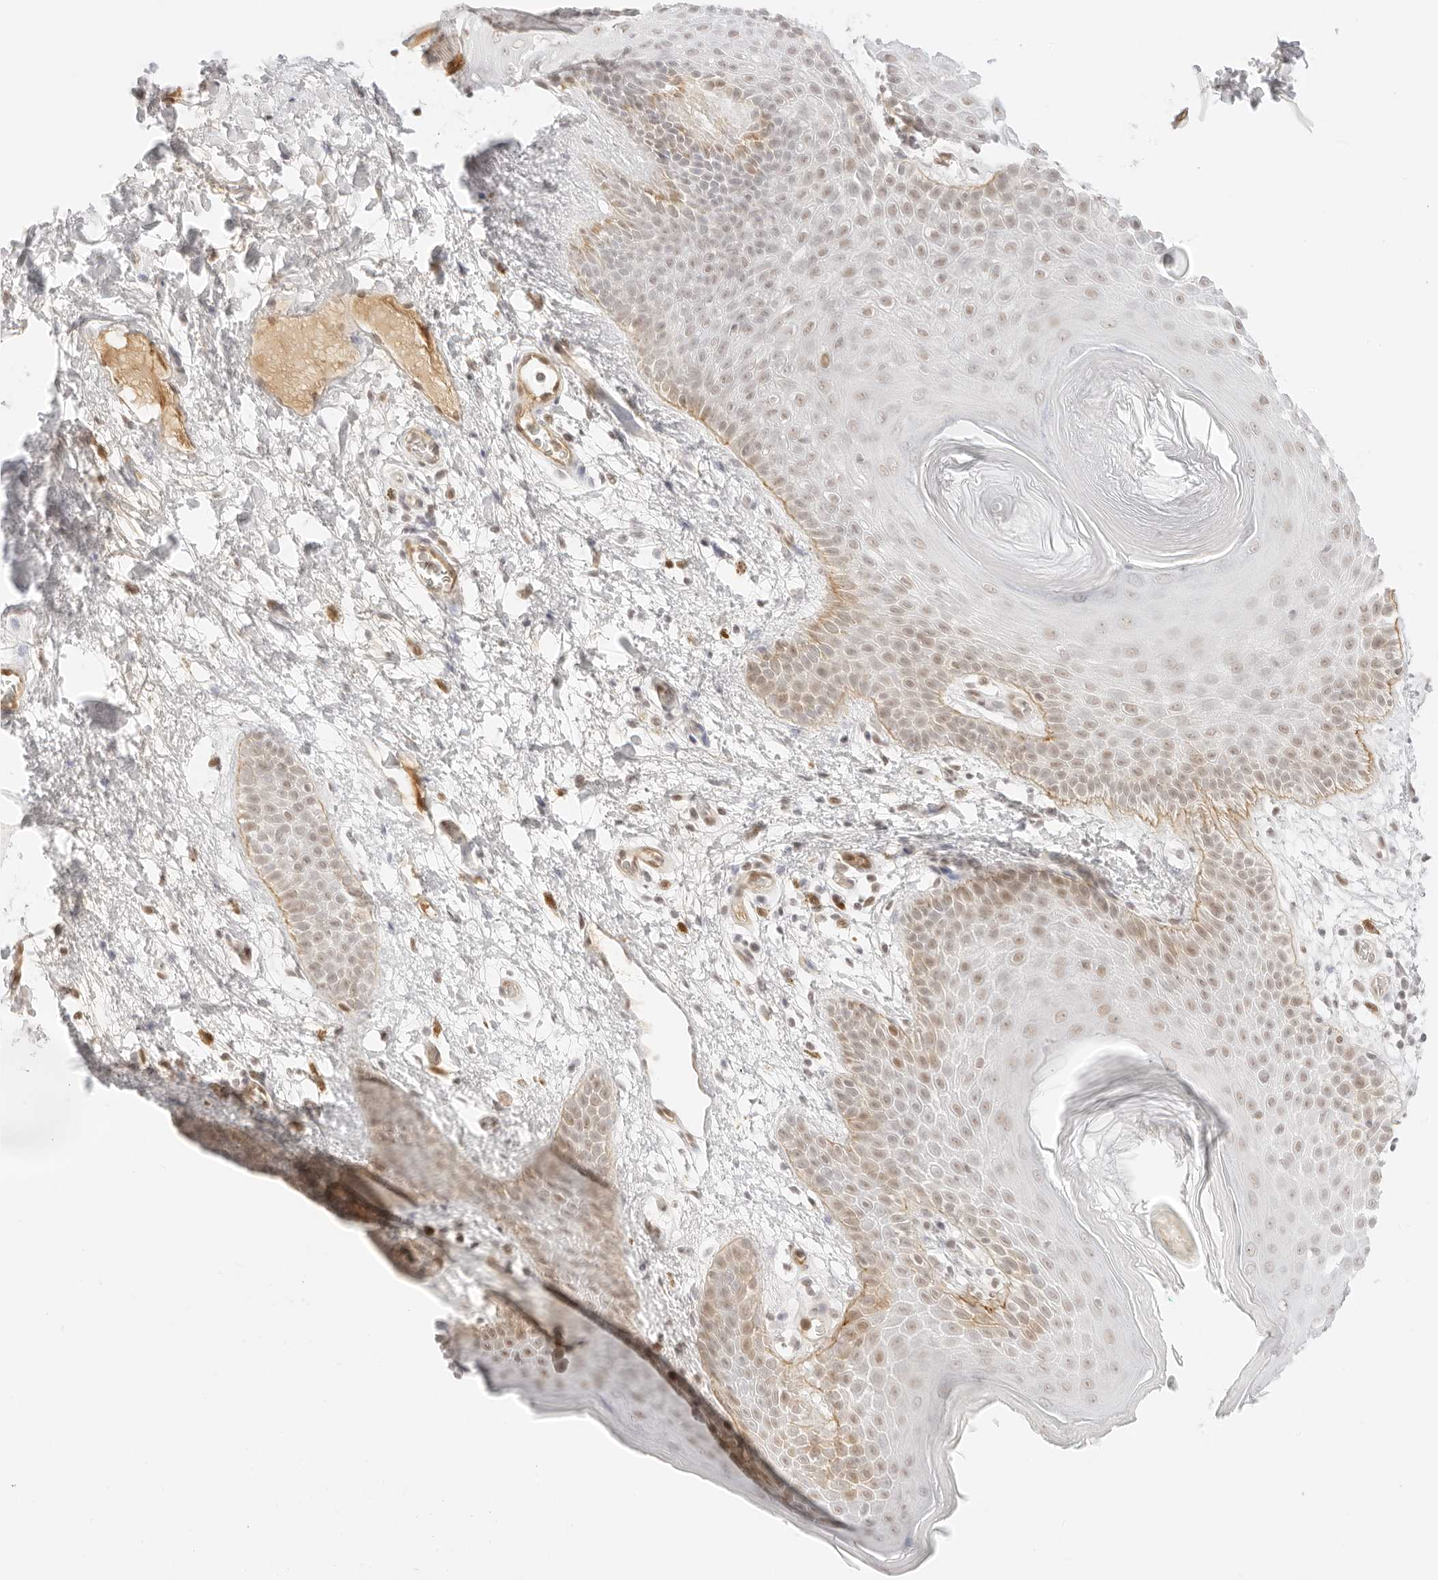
{"staining": {"intensity": "weak", "quantity": "25%-75%", "location": "cytoplasmic/membranous,nuclear"}, "tissue": "skin", "cell_type": "Epidermal cells", "image_type": "normal", "snomed": [{"axis": "morphology", "description": "Normal tissue, NOS"}, {"axis": "topography", "description": "Anal"}], "caption": "Immunohistochemistry micrograph of normal human skin stained for a protein (brown), which displays low levels of weak cytoplasmic/membranous,nuclear positivity in about 25%-75% of epidermal cells.", "gene": "ITGA6", "patient": {"sex": "male", "age": 74}}